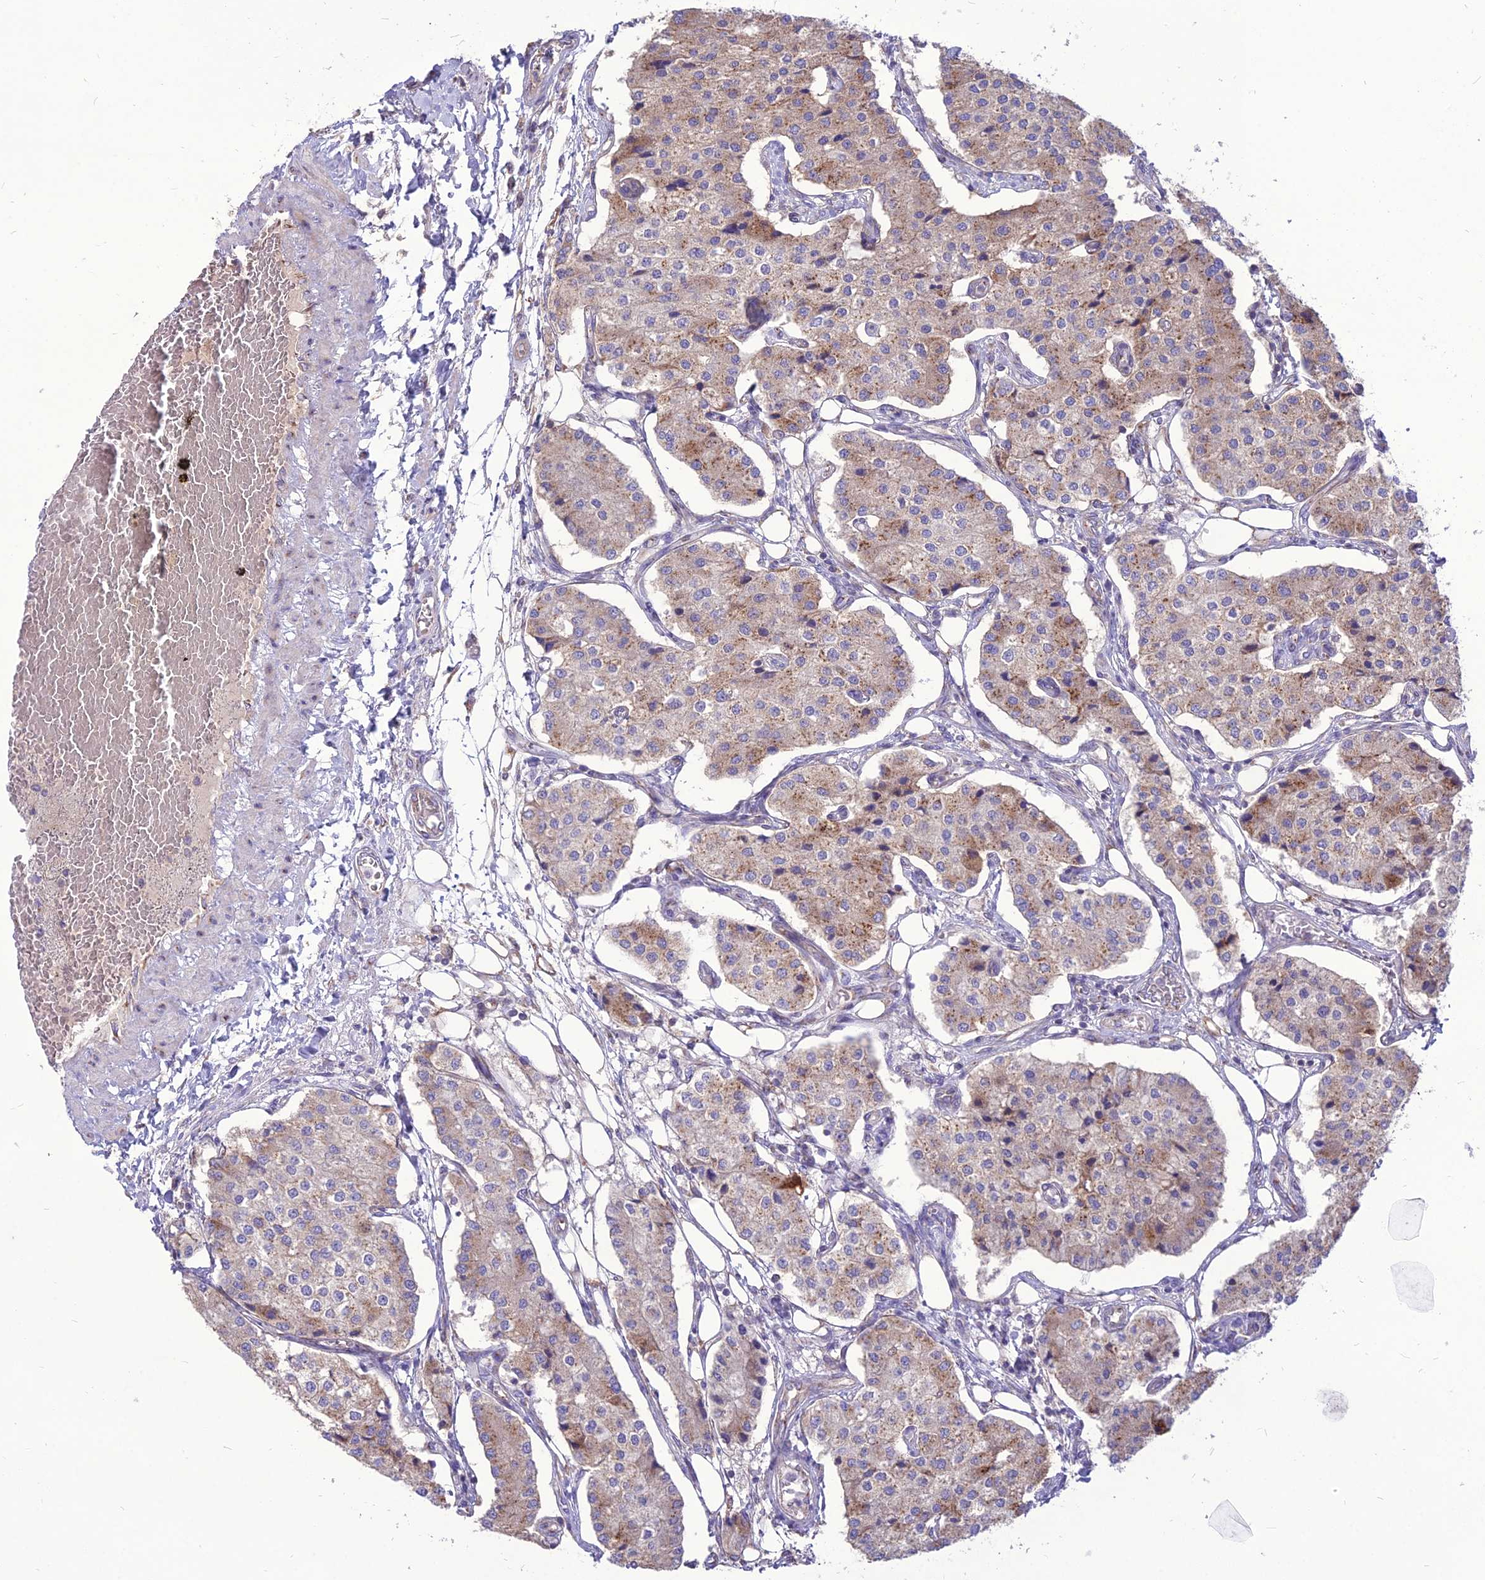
{"staining": {"intensity": "moderate", "quantity": "<25%", "location": "cytoplasmic/membranous"}, "tissue": "carcinoid", "cell_type": "Tumor cells", "image_type": "cancer", "snomed": [{"axis": "morphology", "description": "Carcinoid, malignant, NOS"}, {"axis": "topography", "description": "Colon"}], "caption": "This photomicrograph exhibits IHC staining of human carcinoid, with low moderate cytoplasmic/membranous staining in about <25% of tumor cells.", "gene": "SPRYD7", "patient": {"sex": "female", "age": 52}}